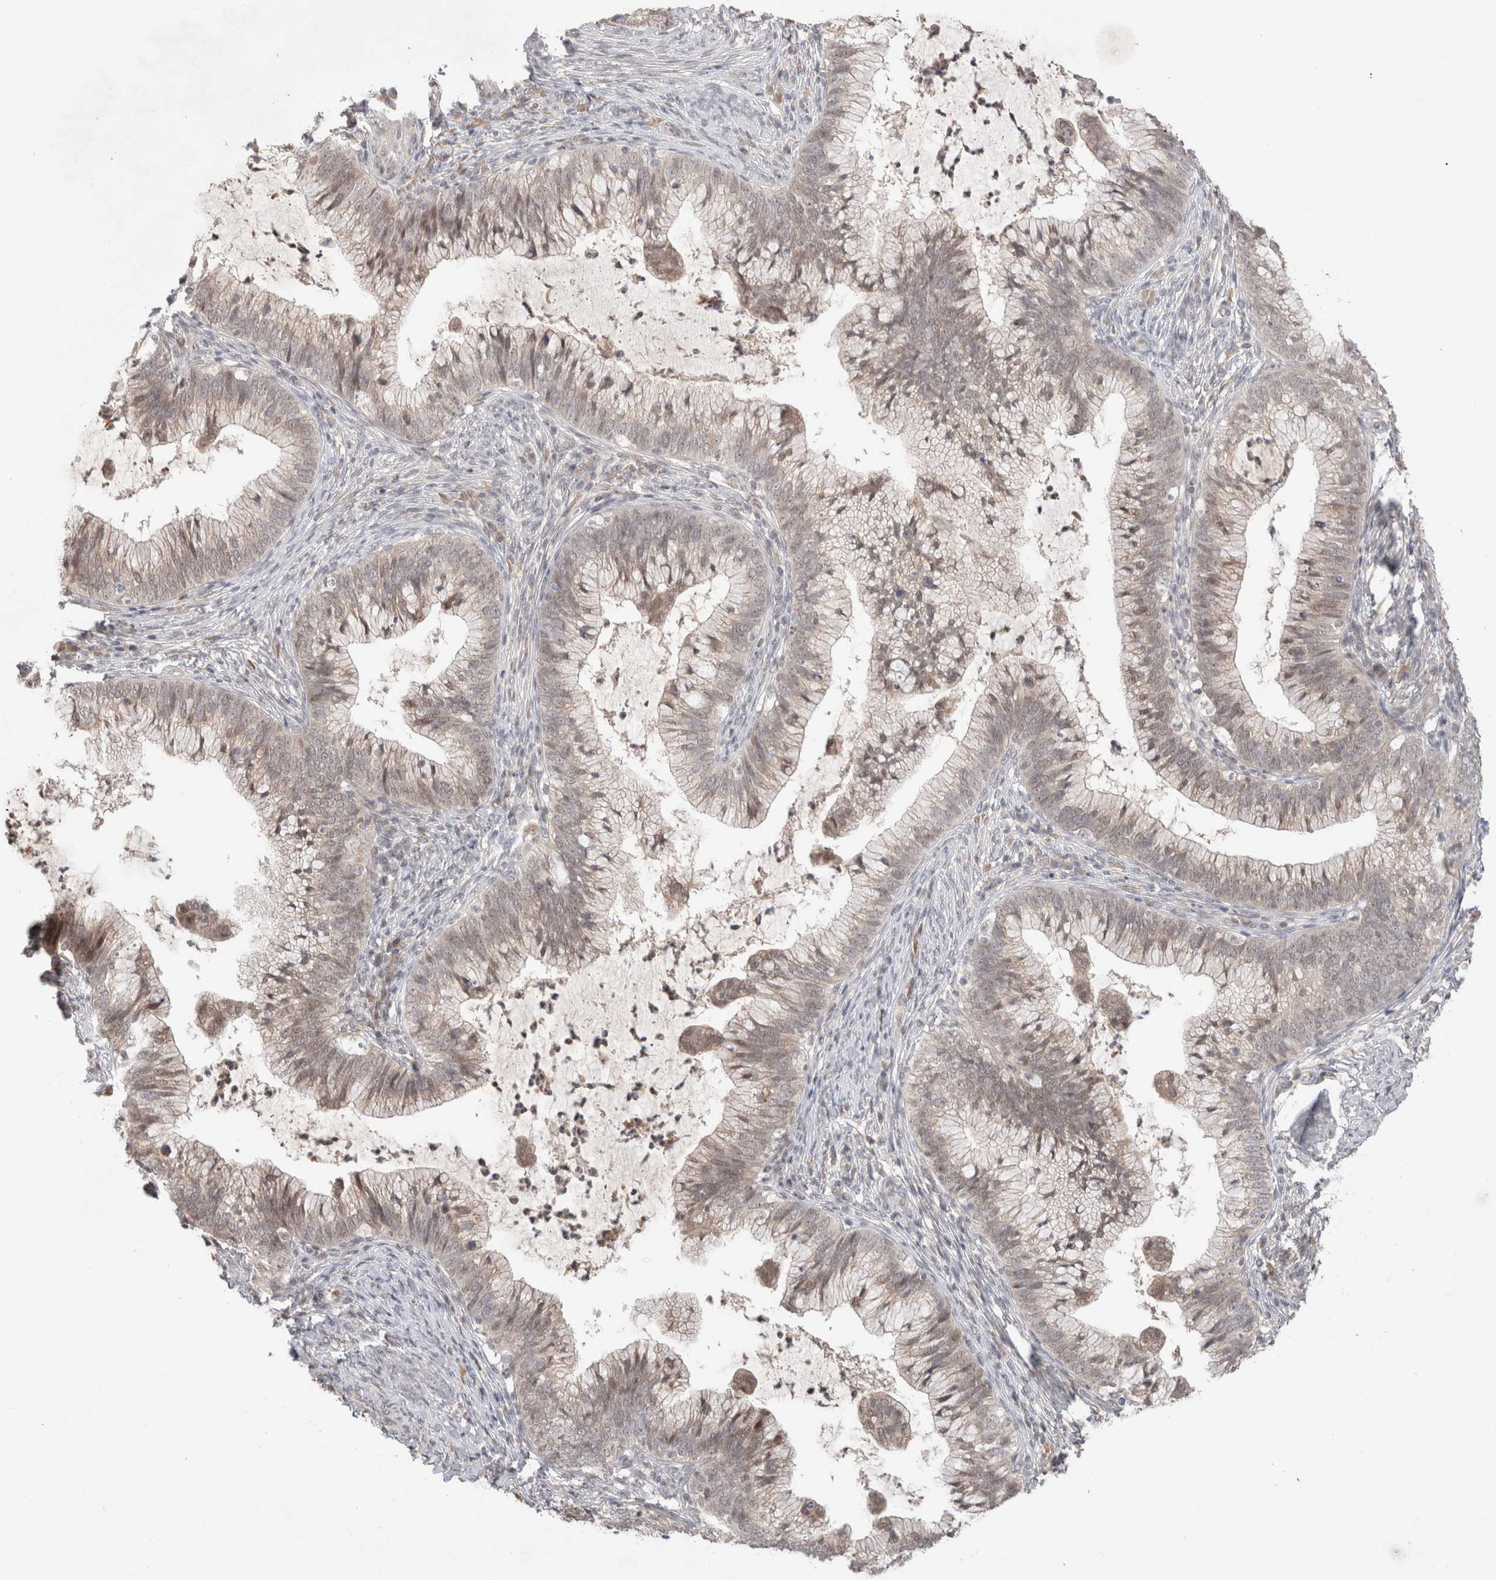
{"staining": {"intensity": "weak", "quantity": "25%-75%", "location": "cytoplasmic/membranous"}, "tissue": "cervical cancer", "cell_type": "Tumor cells", "image_type": "cancer", "snomed": [{"axis": "morphology", "description": "Adenocarcinoma, NOS"}, {"axis": "topography", "description": "Cervix"}], "caption": "Protein expression analysis of human cervical adenocarcinoma reveals weak cytoplasmic/membranous expression in approximately 25%-75% of tumor cells.", "gene": "SYDE2", "patient": {"sex": "female", "age": 36}}